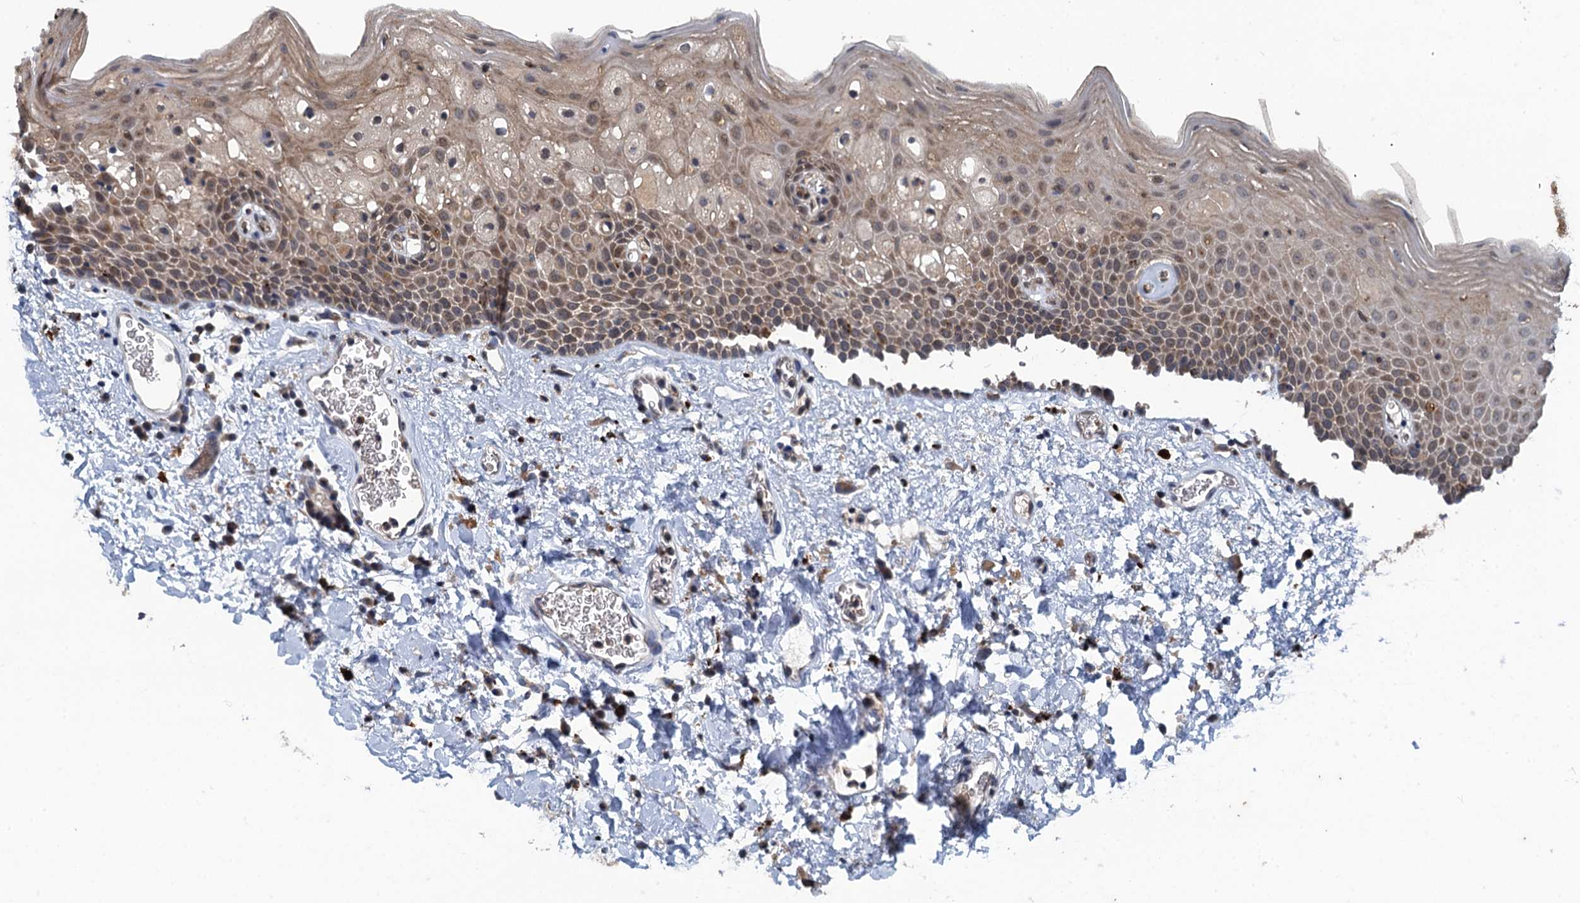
{"staining": {"intensity": "moderate", "quantity": "25%-75%", "location": "cytoplasmic/membranous"}, "tissue": "oral mucosa", "cell_type": "Squamous epithelial cells", "image_type": "normal", "snomed": [{"axis": "morphology", "description": "Normal tissue, NOS"}, {"axis": "topography", "description": "Oral tissue"}], "caption": "IHC image of benign oral mucosa: oral mucosa stained using immunohistochemistry (IHC) shows medium levels of moderate protein expression localized specifically in the cytoplasmic/membranous of squamous epithelial cells, appearing as a cytoplasmic/membranous brown color.", "gene": "KBTBD8", "patient": {"sex": "male", "age": 74}}